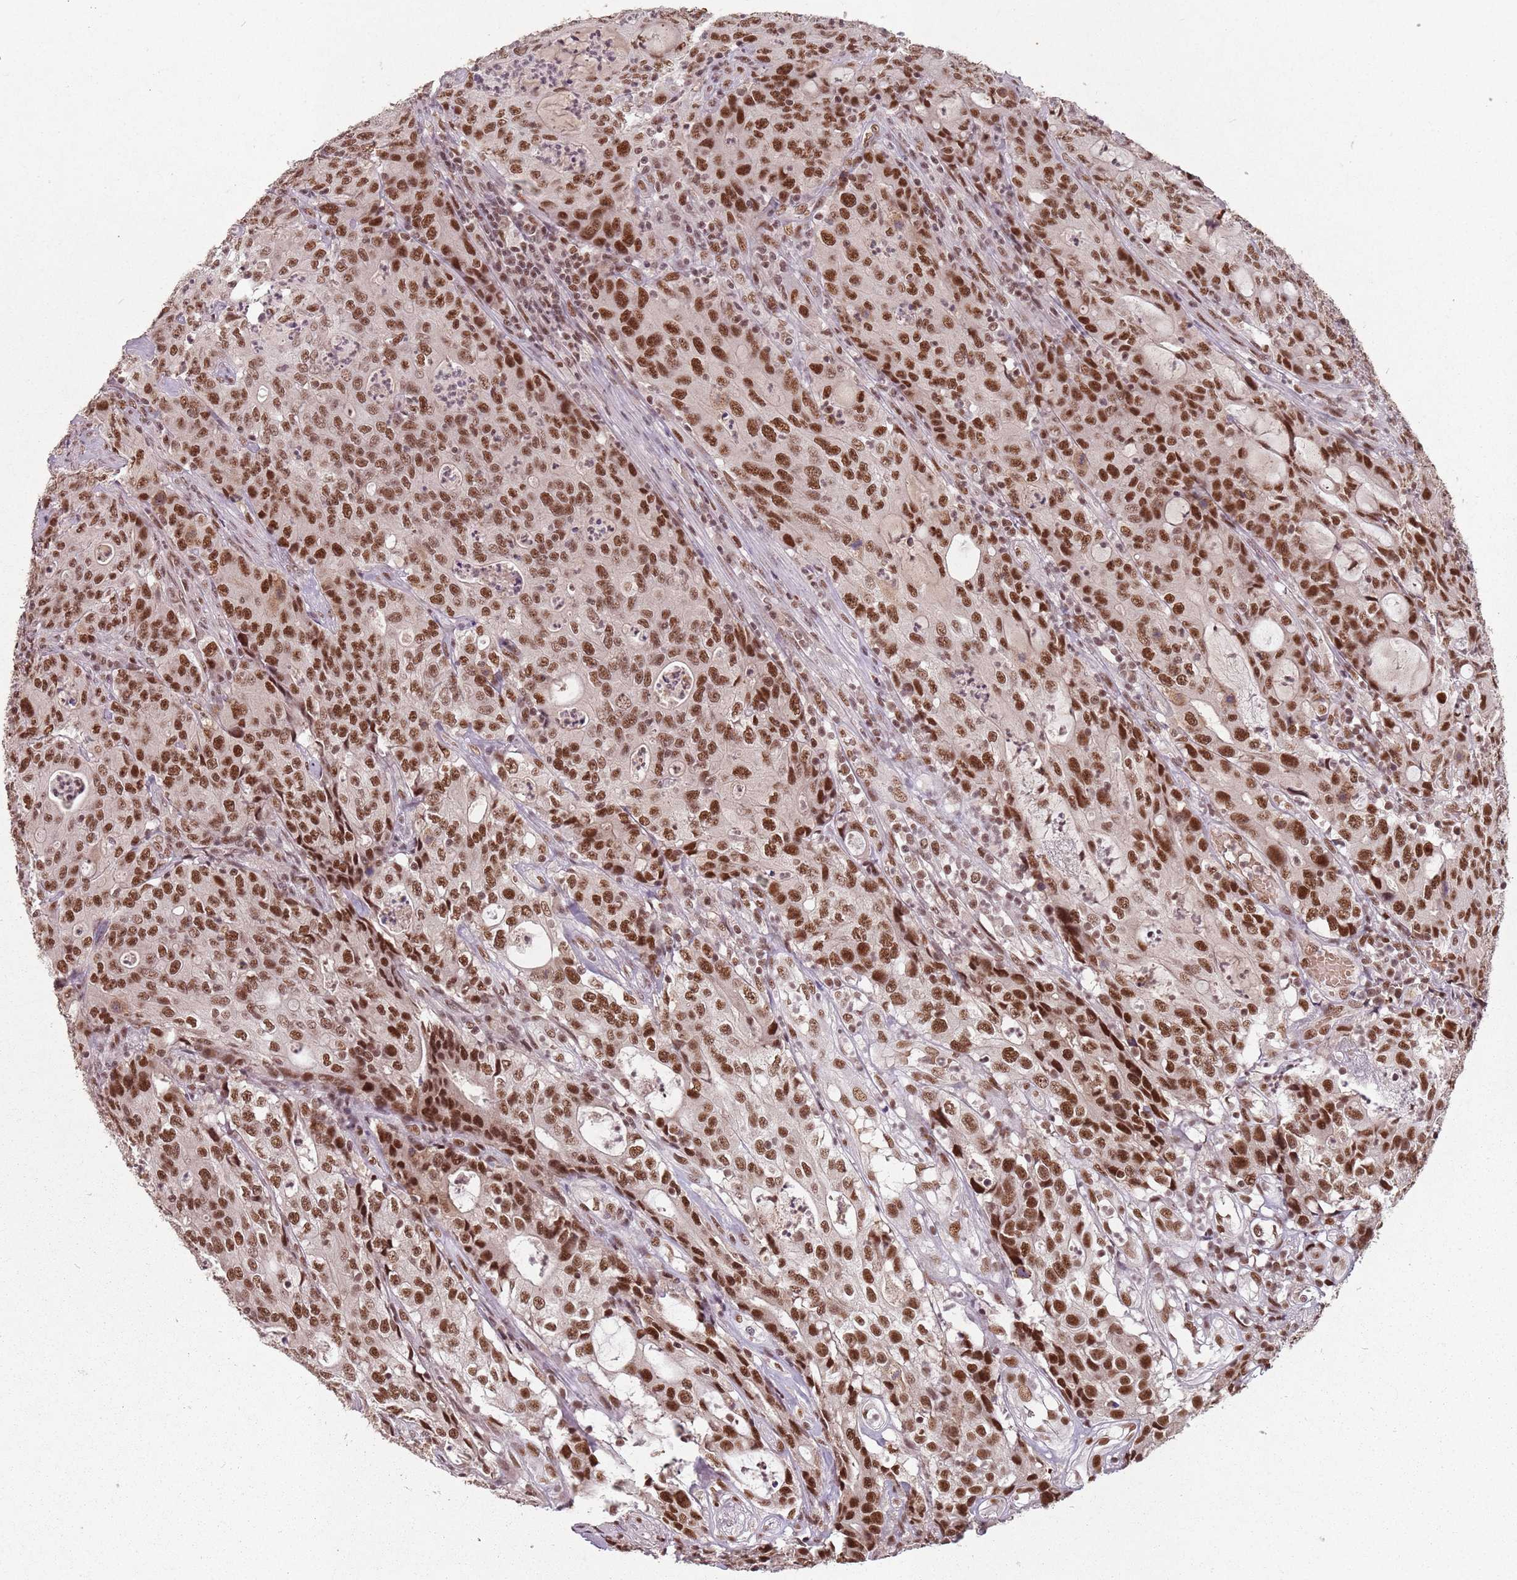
{"staining": {"intensity": "moderate", "quantity": ">75%", "location": "nuclear"}, "tissue": "colorectal cancer", "cell_type": "Tumor cells", "image_type": "cancer", "snomed": [{"axis": "morphology", "description": "Adenocarcinoma, NOS"}, {"axis": "topography", "description": "Colon"}], "caption": "Immunohistochemical staining of colorectal cancer (adenocarcinoma) reveals medium levels of moderate nuclear staining in about >75% of tumor cells. (IHC, brightfield microscopy, high magnification).", "gene": "NCBP1", "patient": {"sex": "male", "age": 83}}